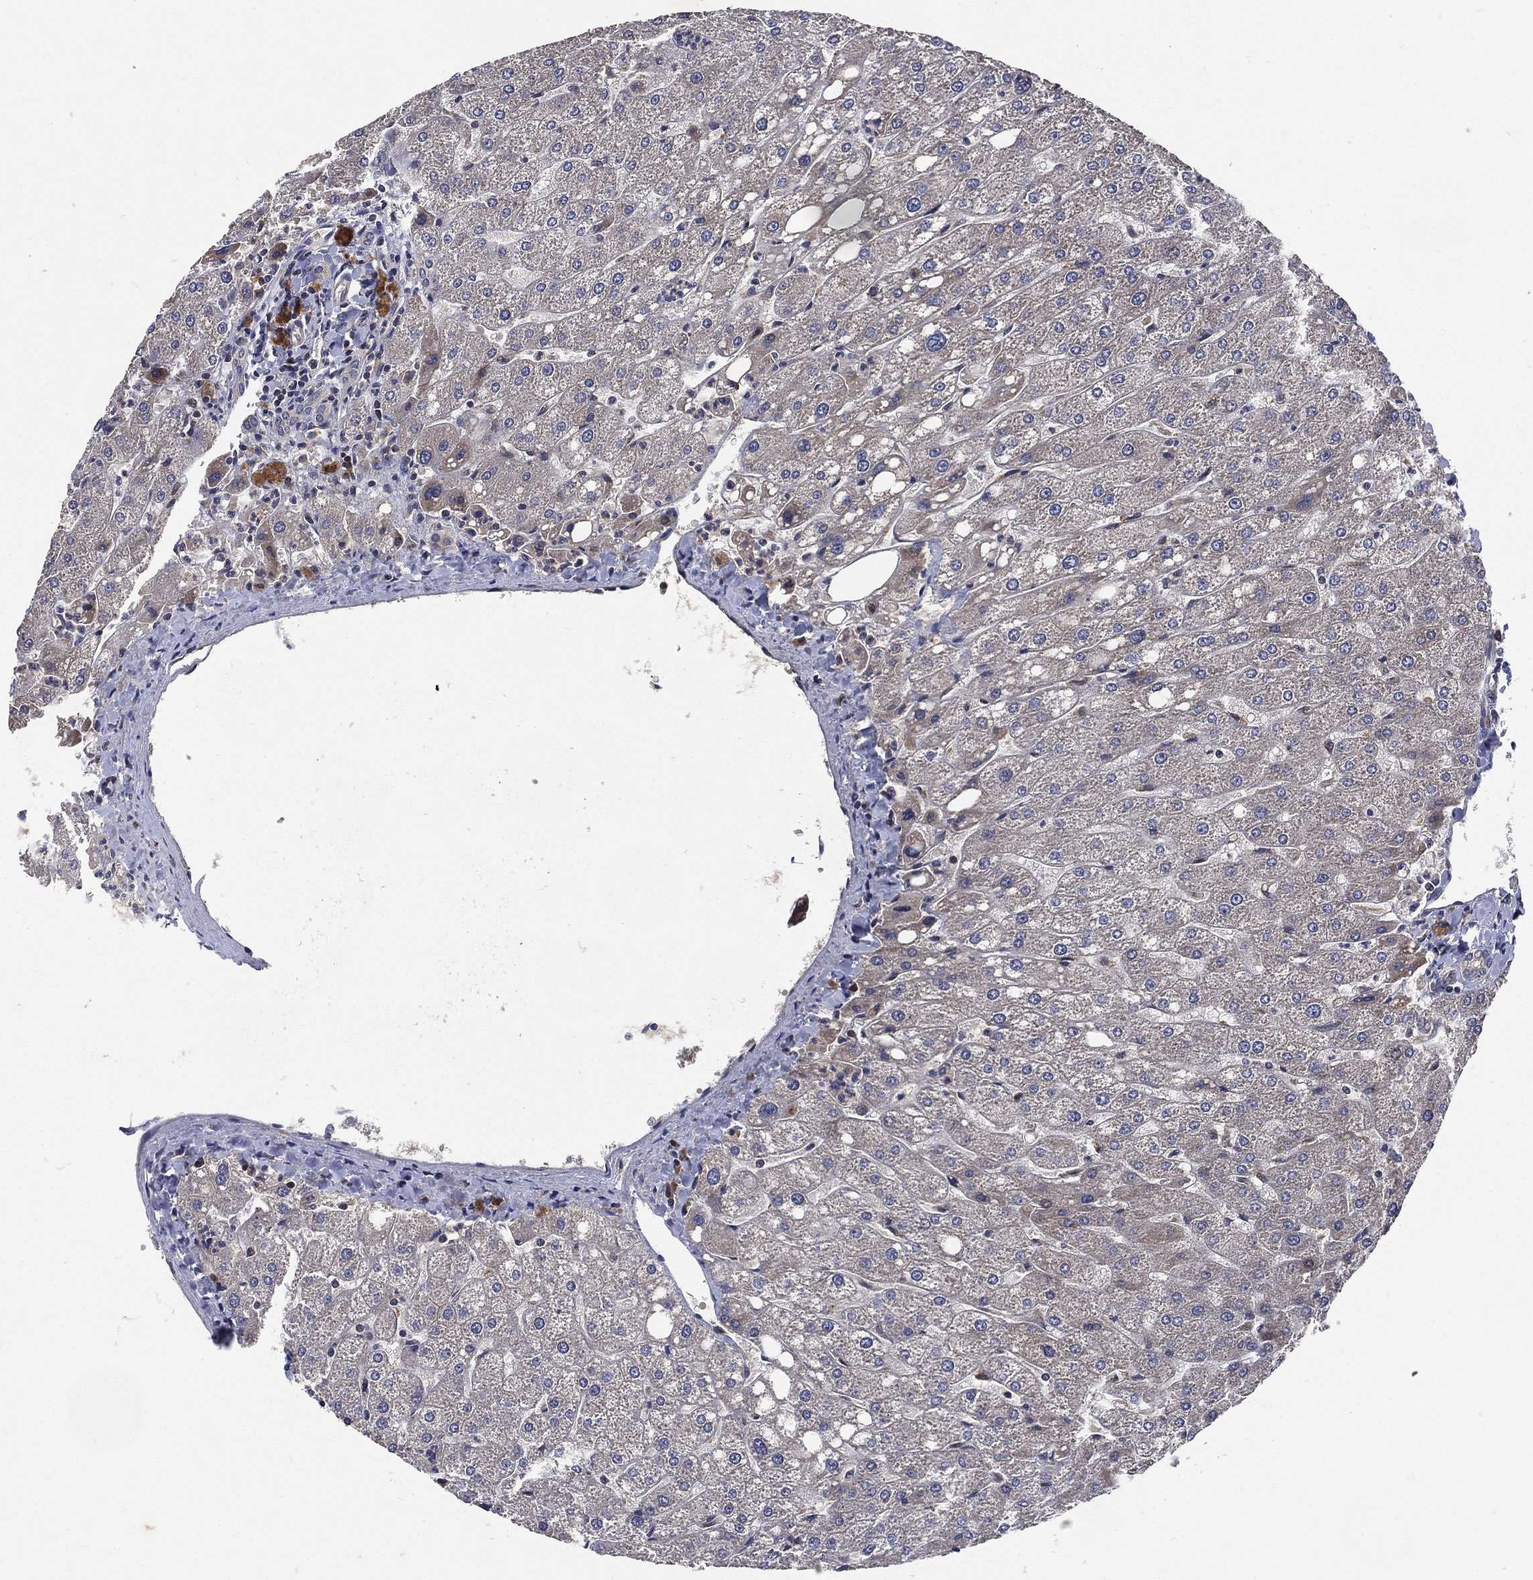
{"staining": {"intensity": "negative", "quantity": "none", "location": "none"}, "tissue": "liver", "cell_type": "Cholangiocytes", "image_type": "normal", "snomed": [{"axis": "morphology", "description": "Normal tissue, NOS"}, {"axis": "topography", "description": "Liver"}], "caption": "Human liver stained for a protein using immunohistochemistry (IHC) demonstrates no expression in cholangiocytes.", "gene": "RAB11FIP4", "patient": {"sex": "male", "age": 67}}